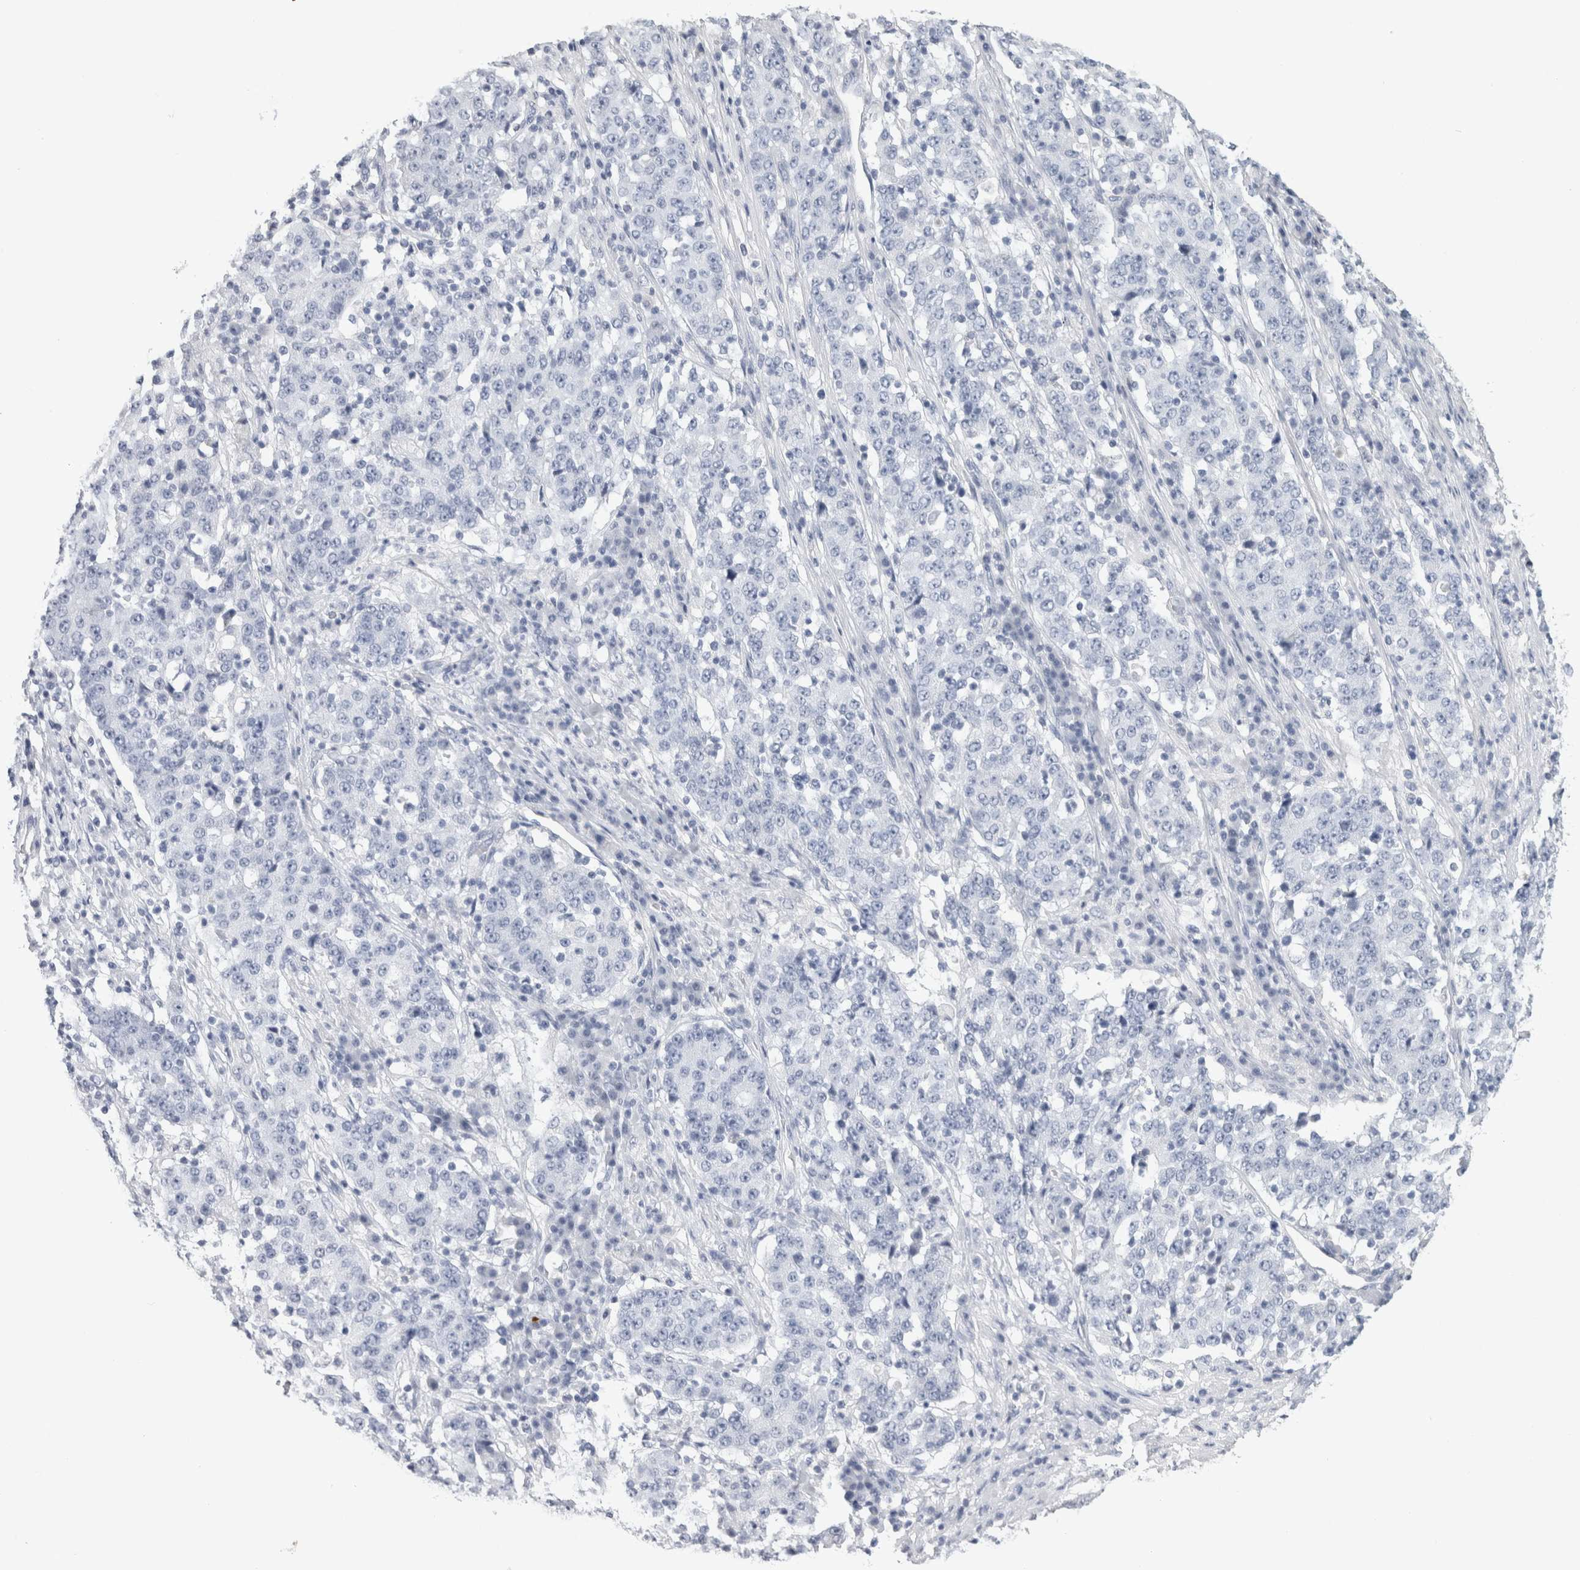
{"staining": {"intensity": "negative", "quantity": "none", "location": "none"}, "tissue": "stomach cancer", "cell_type": "Tumor cells", "image_type": "cancer", "snomed": [{"axis": "morphology", "description": "Adenocarcinoma, NOS"}, {"axis": "topography", "description": "Stomach"}], "caption": "DAB immunohistochemical staining of human adenocarcinoma (stomach) demonstrates no significant expression in tumor cells. The staining was performed using DAB (3,3'-diaminobenzidine) to visualize the protein expression in brown, while the nuclei were stained in blue with hematoxylin (Magnification: 20x).", "gene": "TONSL", "patient": {"sex": "male", "age": 59}}